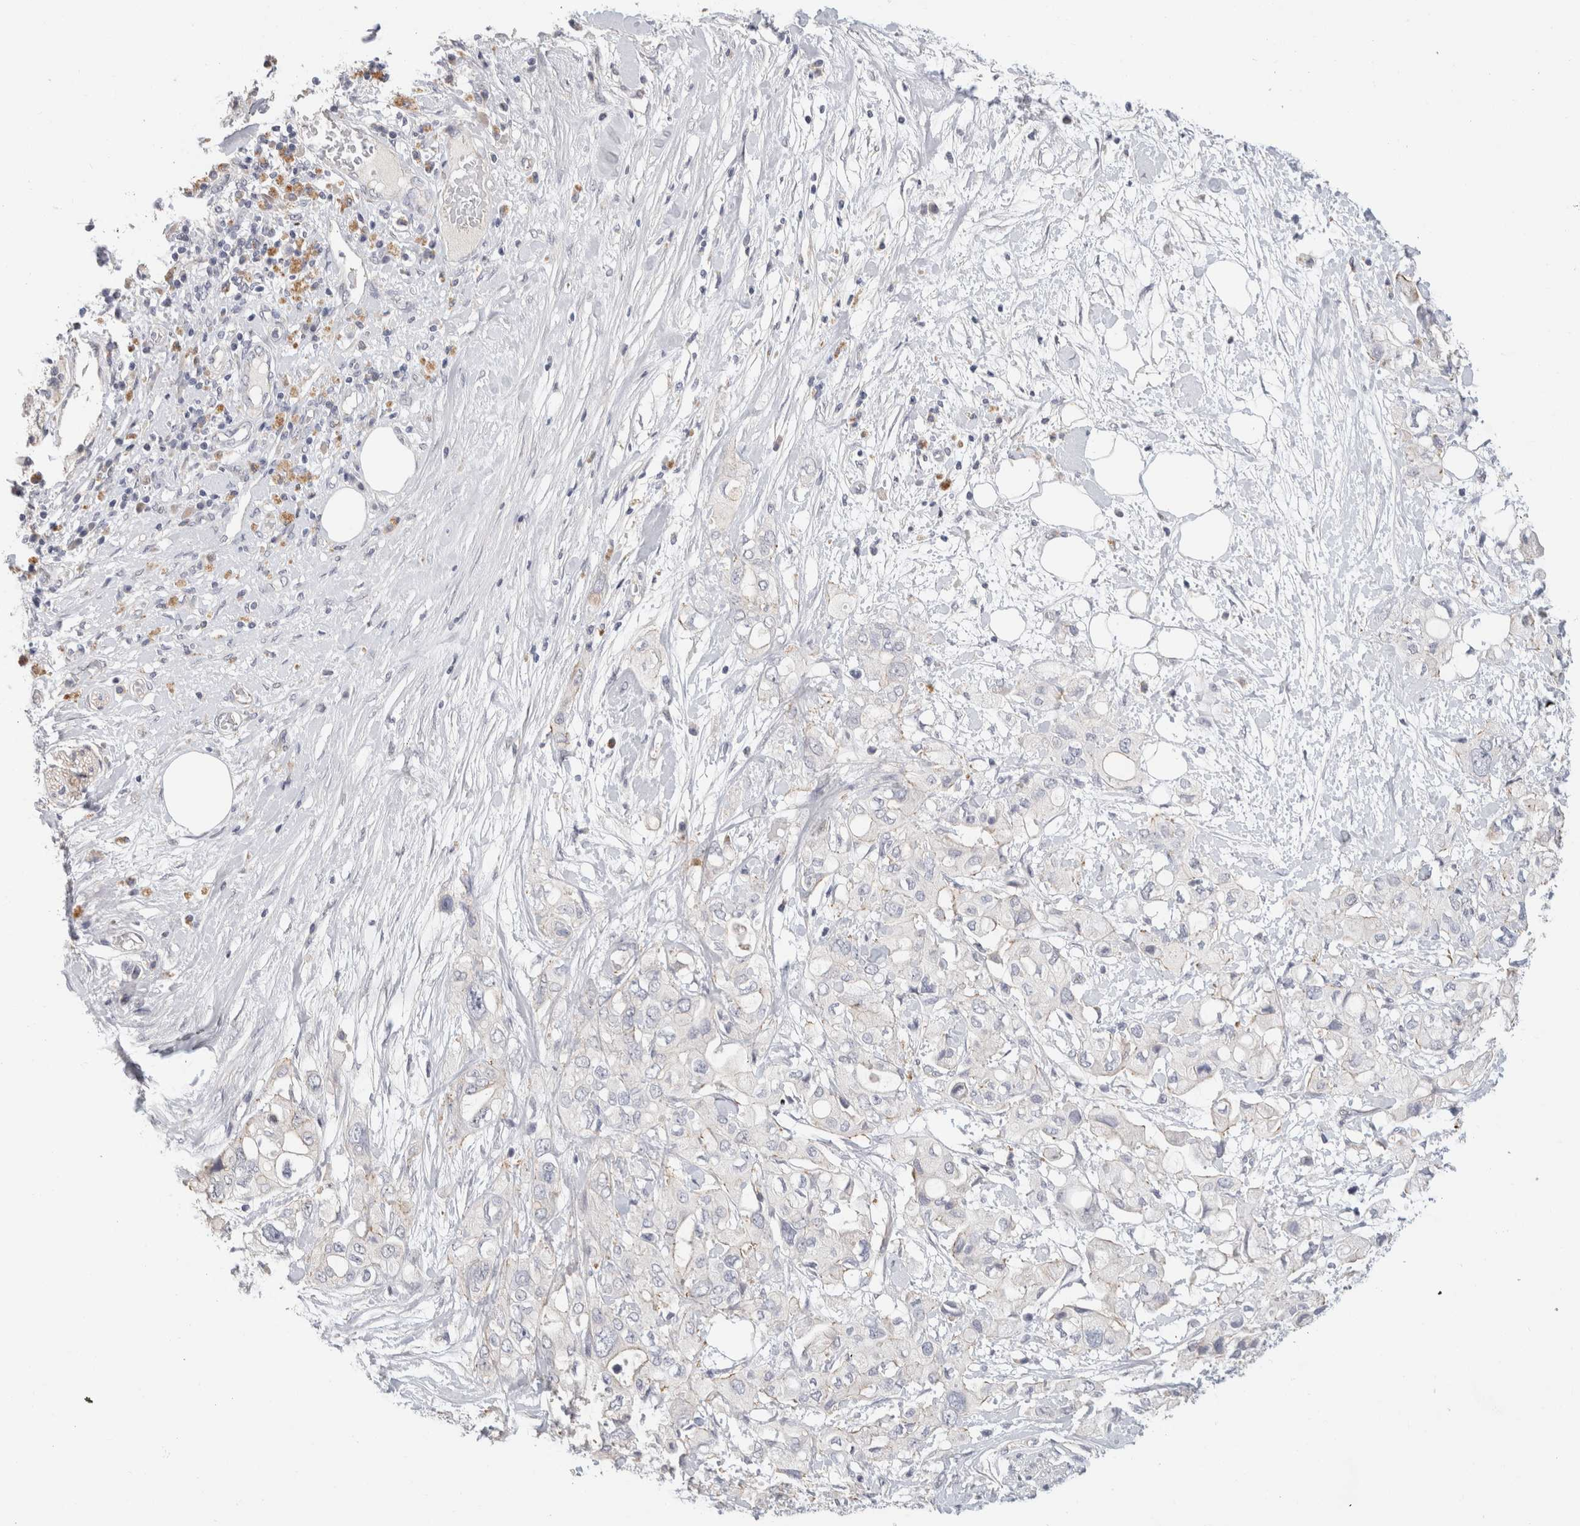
{"staining": {"intensity": "negative", "quantity": "none", "location": "none"}, "tissue": "pancreatic cancer", "cell_type": "Tumor cells", "image_type": "cancer", "snomed": [{"axis": "morphology", "description": "Adenocarcinoma, NOS"}, {"axis": "topography", "description": "Pancreas"}], "caption": "This is a image of IHC staining of adenocarcinoma (pancreatic), which shows no staining in tumor cells.", "gene": "AFP", "patient": {"sex": "female", "age": 56}}